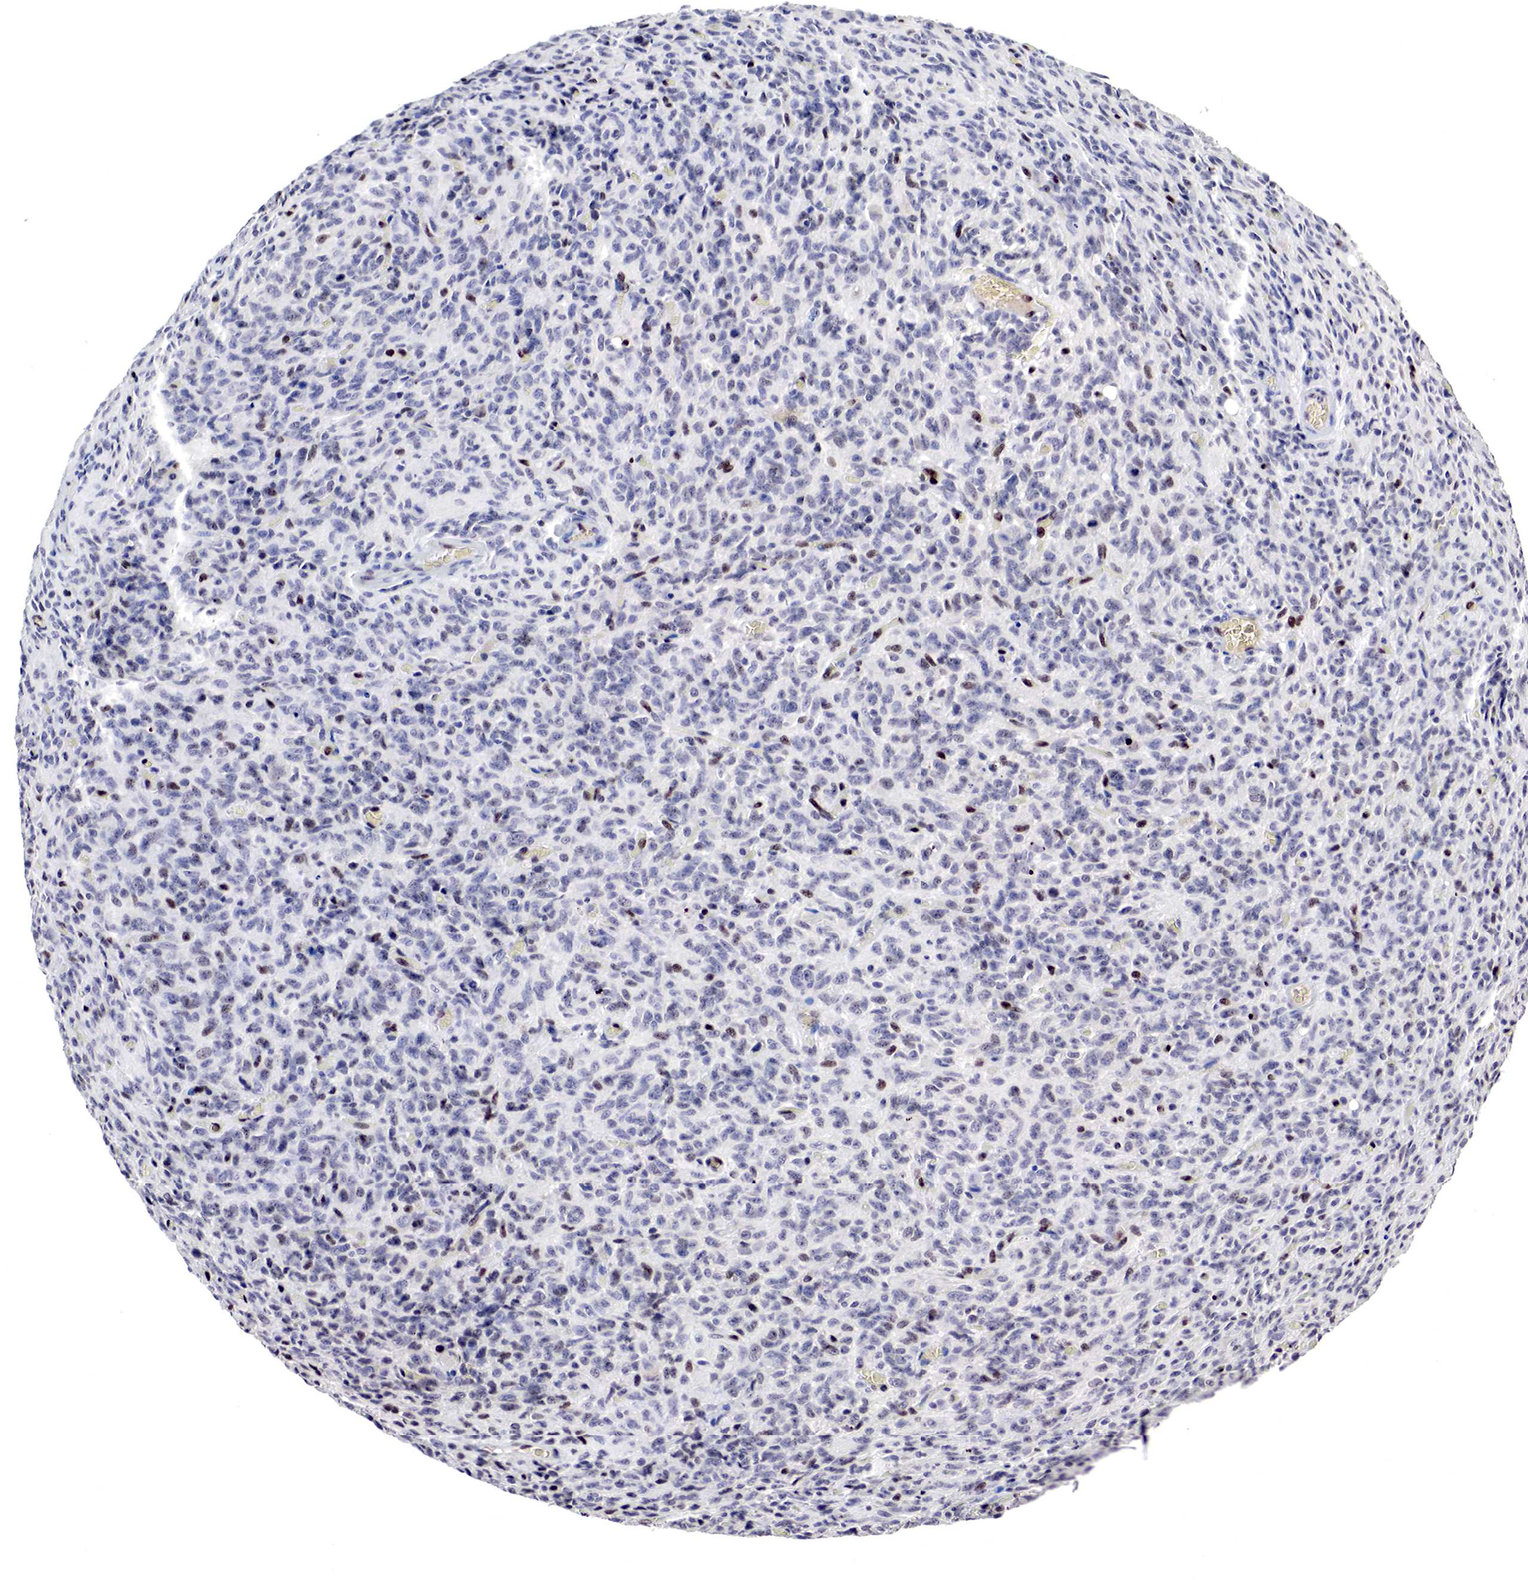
{"staining": {"intensity": "moderate", "quantity": "<25%", "location": "nuclear"}, "tissue": "glioma", "cell_type": "Tumor cells", "image_type": "cancer", "snomed": [{"axis": "morphology", "description": "Glioma, malignant, High grade"}, {"axis": "topography", "description": "Brain"}], "caption": "IHC of malignant glioma (high-grade) demonstrates low levels of moderate nuclear staining in approximately <25% of tumor cells.", "gene": "DACH2", "patient": {"sex": "male", "age": 56}}